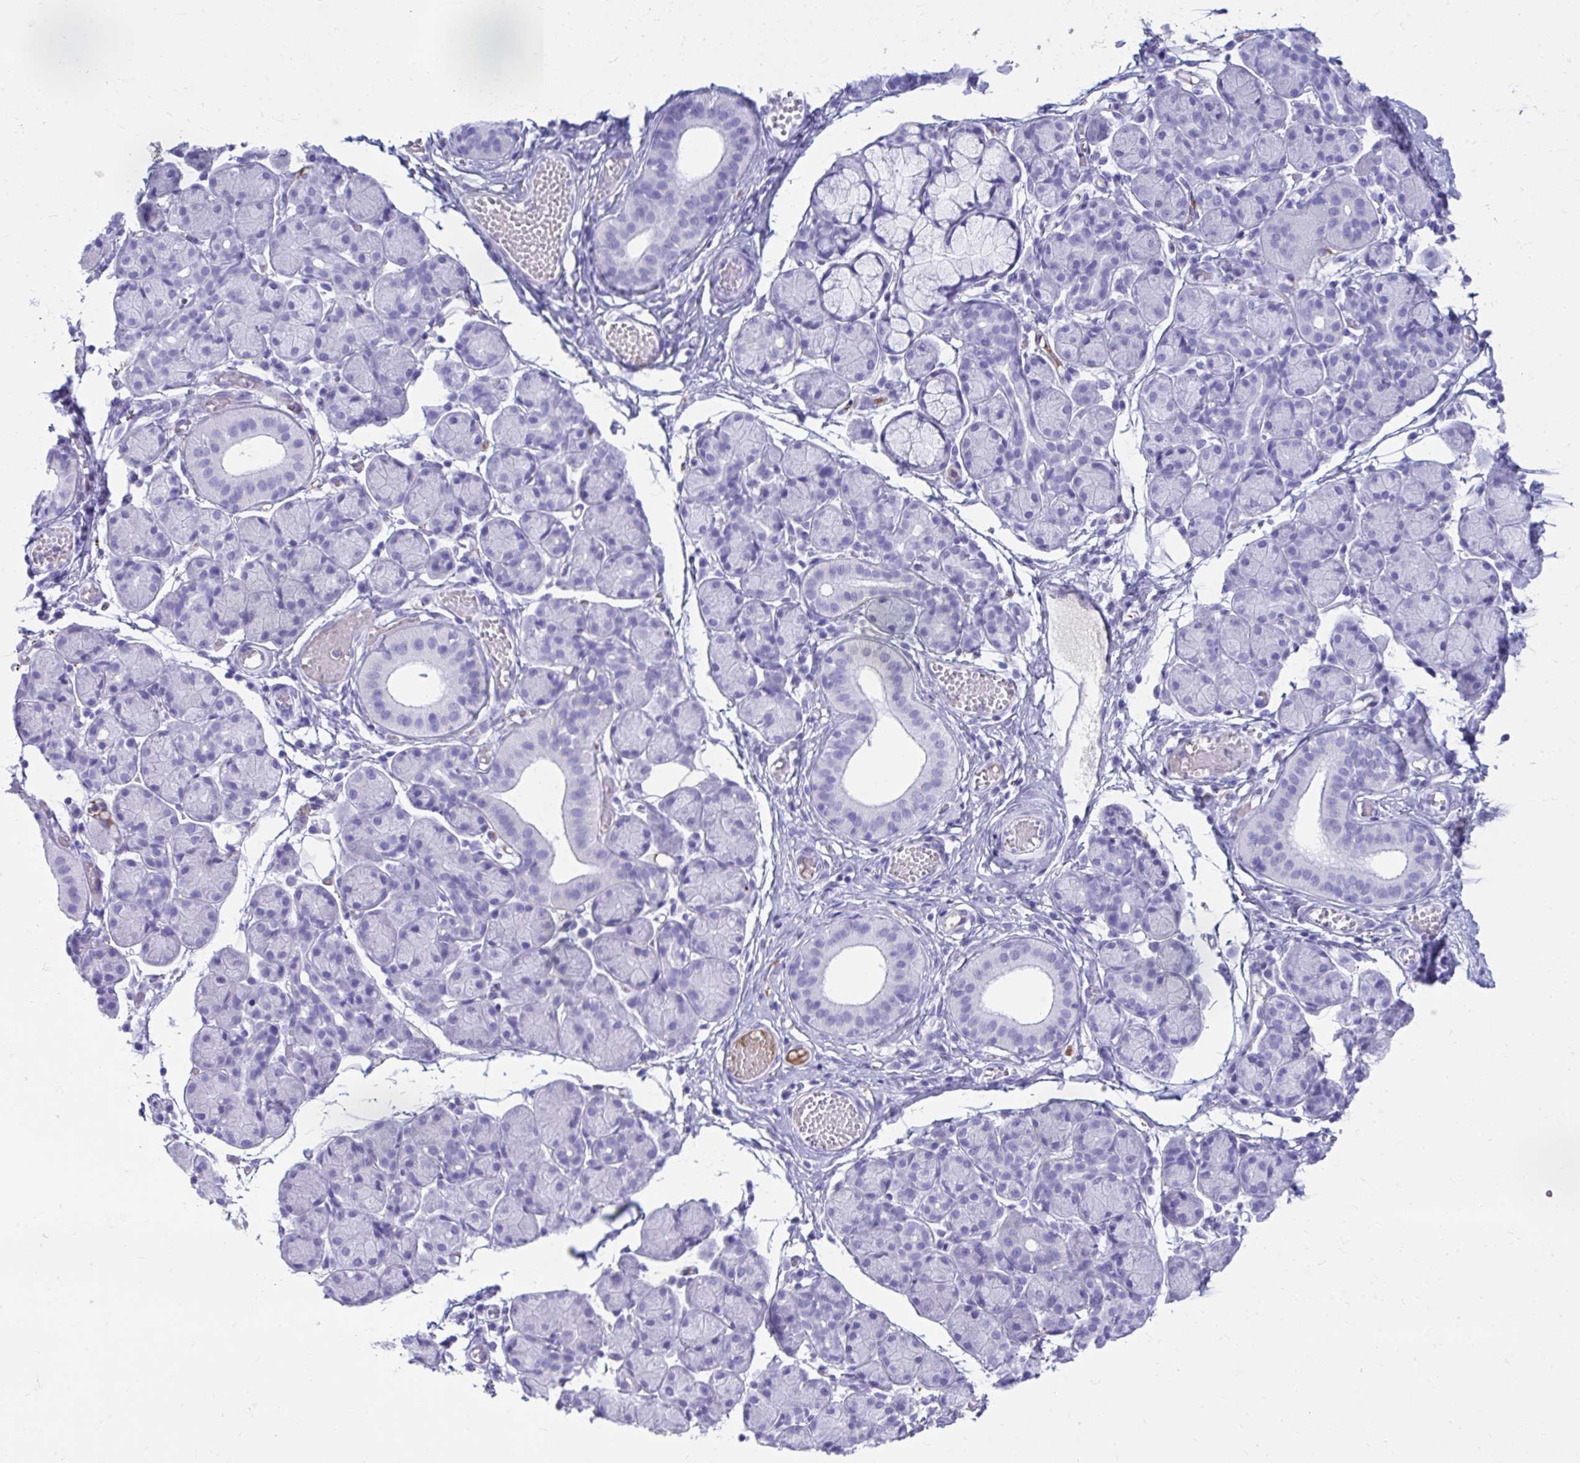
{"staining": {"intensity": "negative", "quantity": "none", "location": "none"}, "tissue": "salivary gland", "cell_type": "Glandular cells", "image_type": "normal", "snomed": [{"axis": "morphology", "description": "Normal tissue, NOS"}, {"axis": "morphology", "description": "Inflammation, NOS"}, {"axis": "topography", "description": "Lymph node"}, {"axis": "topography", "description": "Salivary gland"}], "caption": "The immunohistochemistry (IHC) image has no significant expression in glandular cells of salivary gland.", "gene": "SMIM9", "patient": {"sex": "male", "age": 3}}